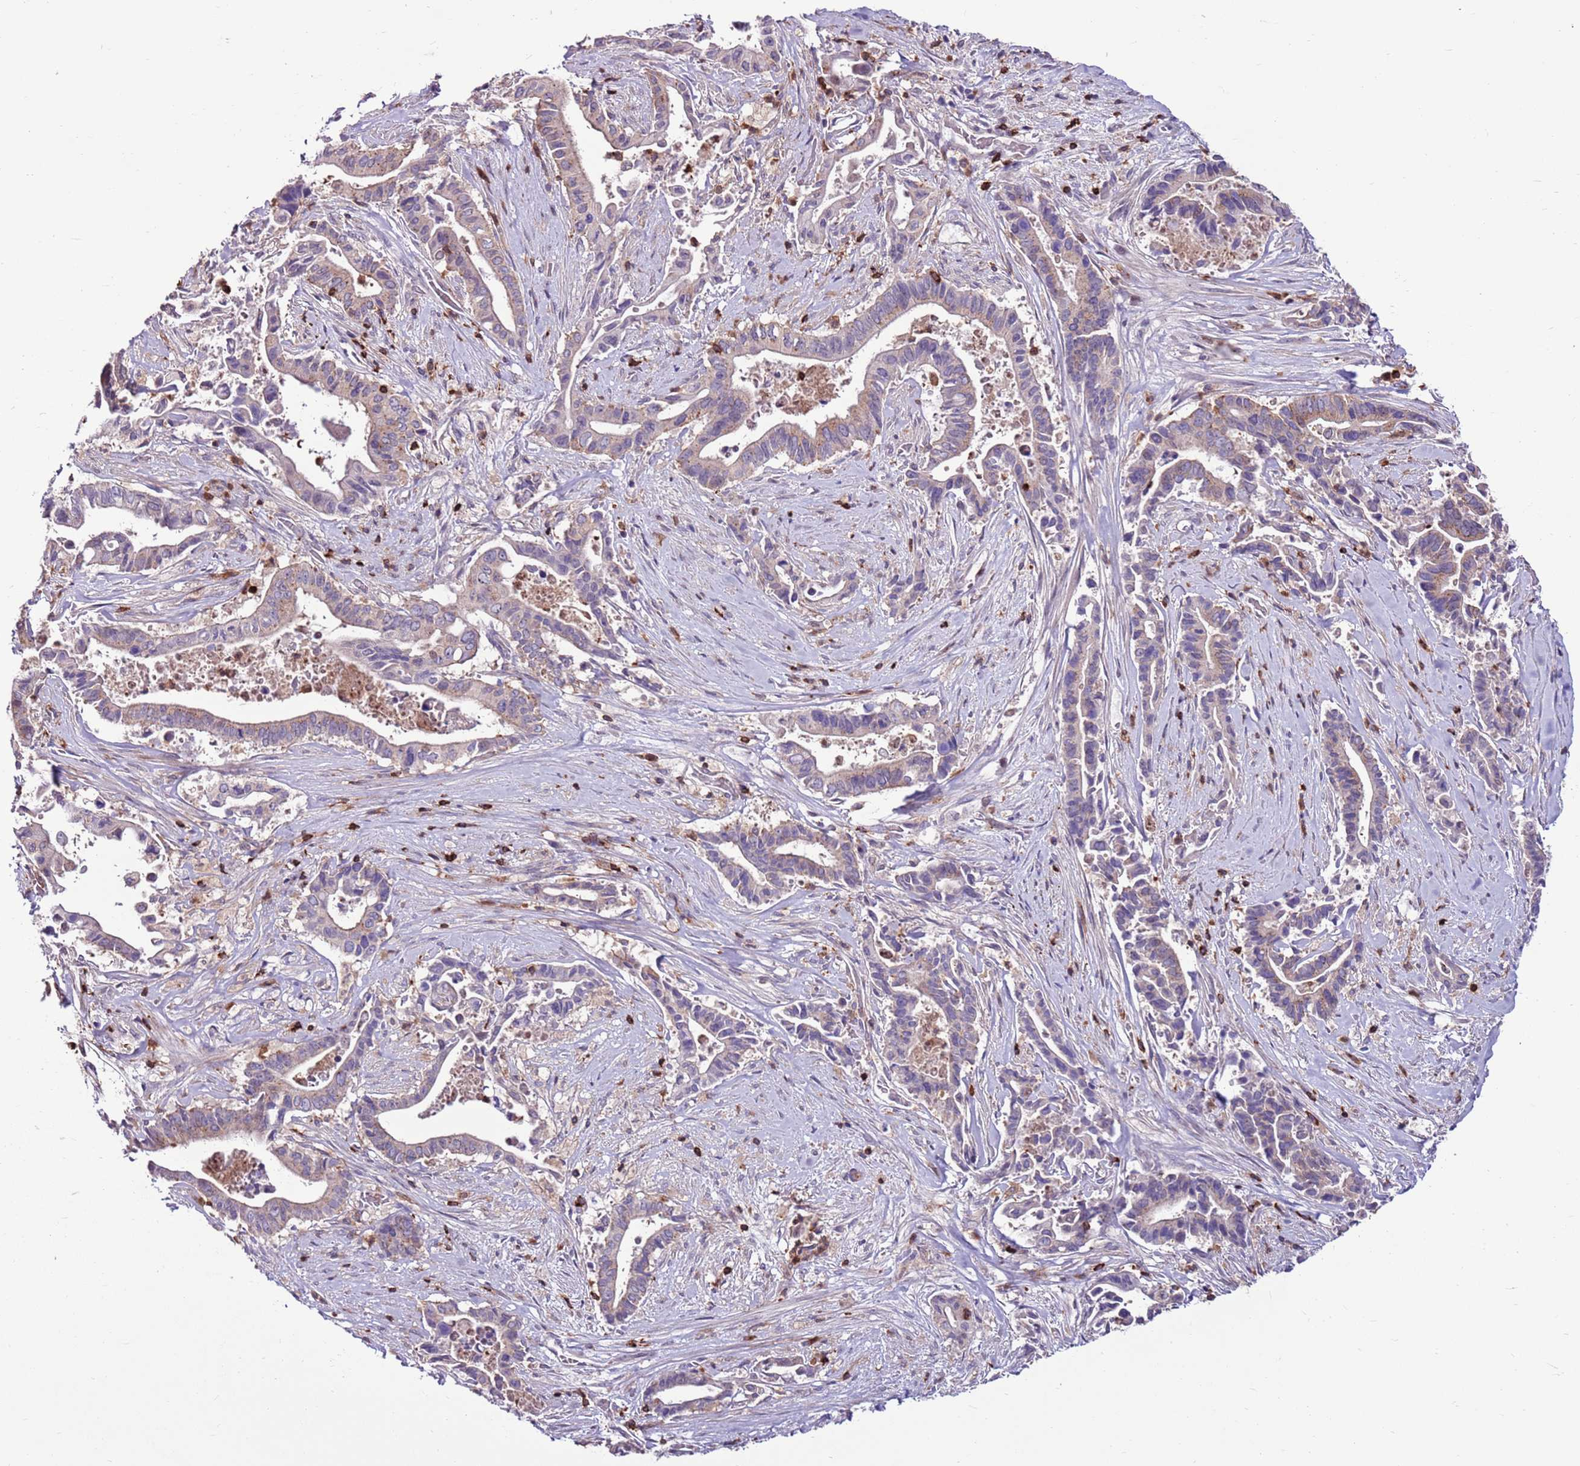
{"staining": {"intensity": "moderate", "quantity": "25%-75%", "location": "cytoplasmic/membranous"}, "tissue": "pancreatic cancer", "cell_type": "Tumor cells", "image_type": "cancer", "snomed": [{"axis": "morphology", "description": "Adenocarcinoma, NOS"}, {"axis": "topography", "description": "Pancreas"}], "caption": "Tumor cells demonstrate medium levels of moderate cytoplasmic/membranous positivity in approximately 25%-75% of cells in pancreatic adenocarcinoma.", "gene": "ZSWIM1", "patient": {"sex": "female", "age": 77}}